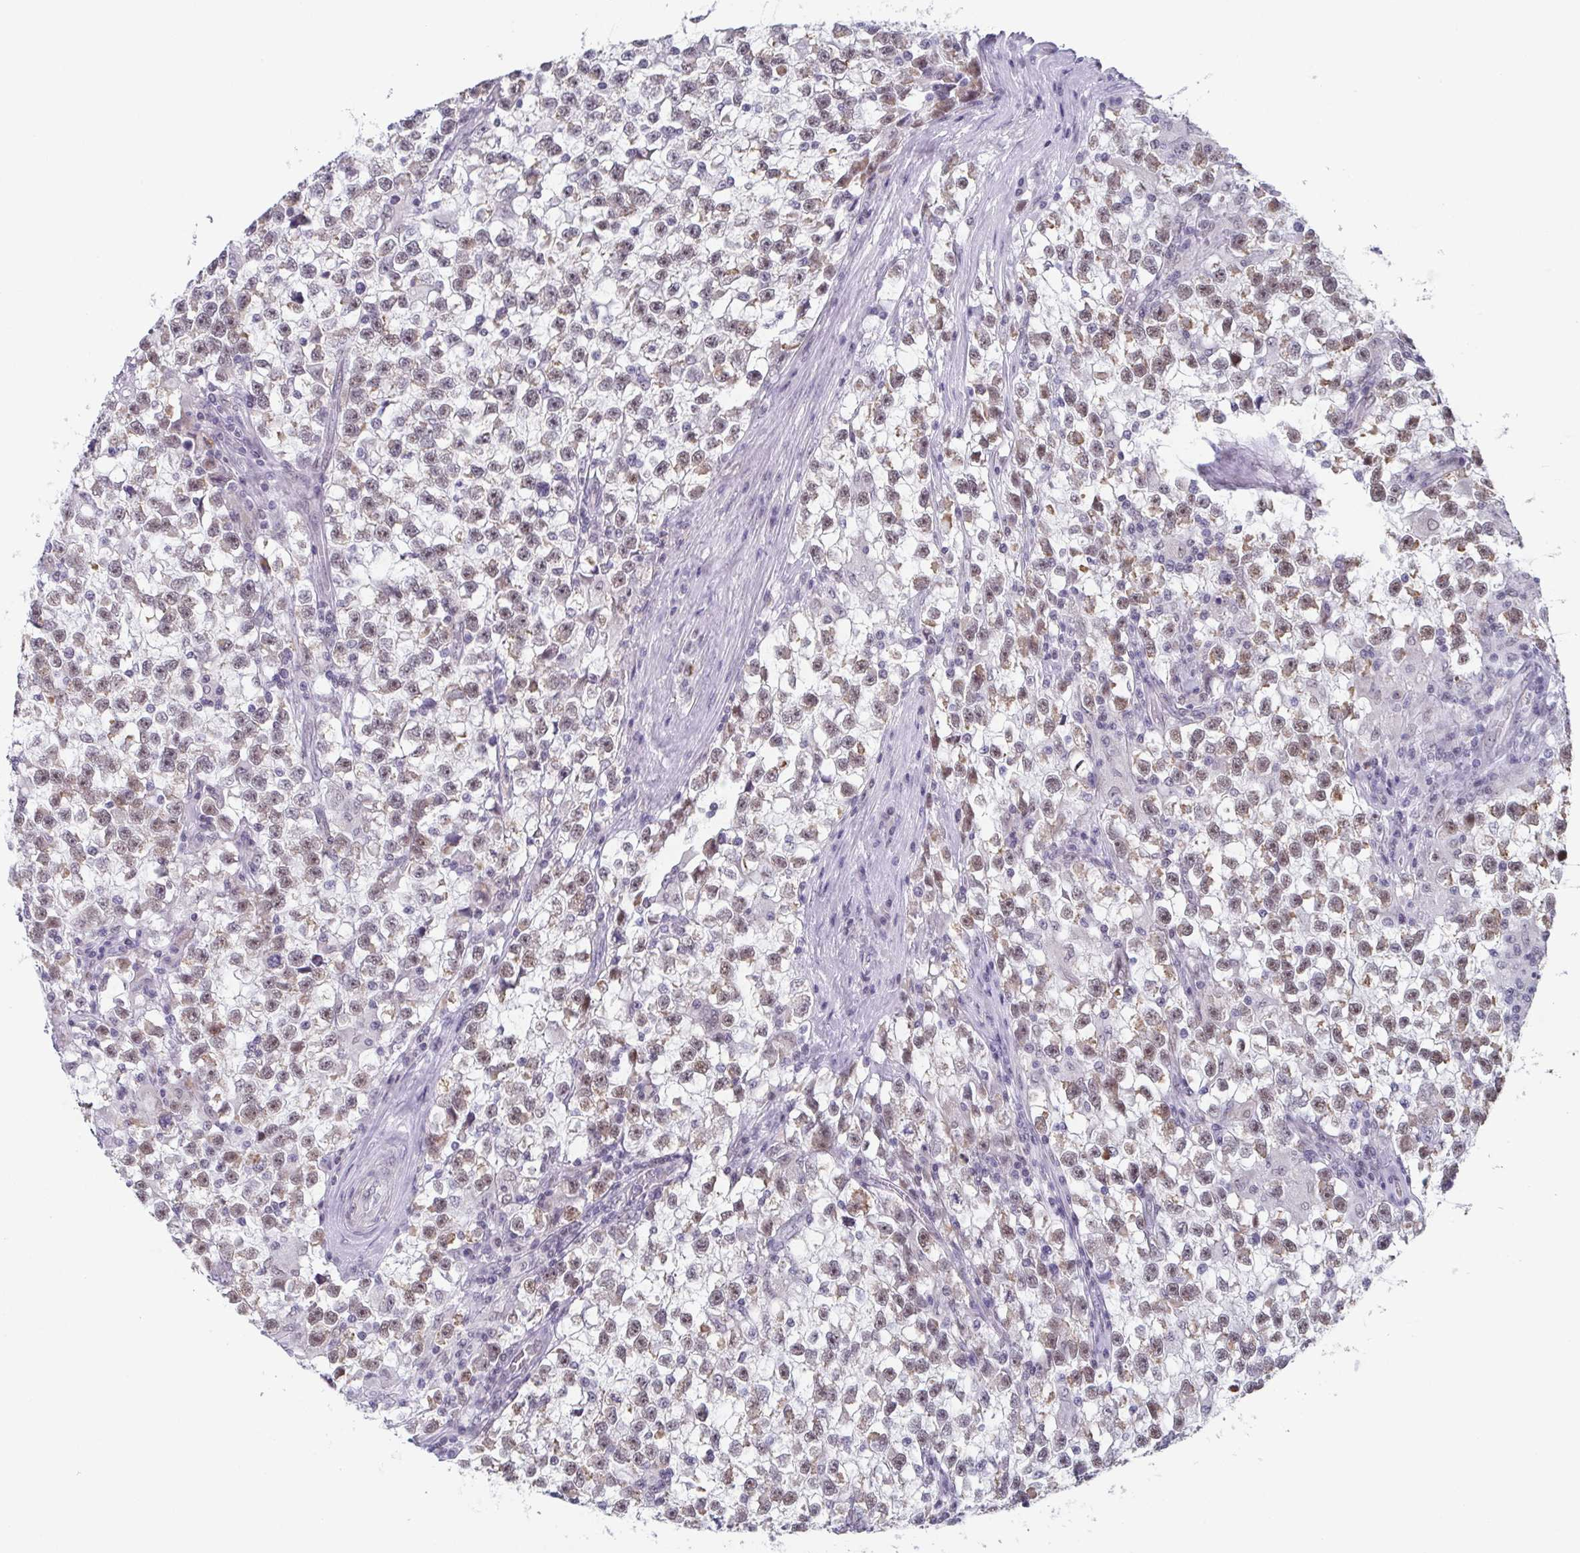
{"staining": {"intensity": "weak", "quantity": "25%-75%", "location": "nuclear"}, "tissue": "testis cancer", "cell_type": "Tumor cells", "image_type": "cancer", "snomed": [{"axis": "morphology", "description": "Seminoma, NOS"}, {"axis": "topography", "description": "Testis"}], "caption": "IHC photomicrograph of human seminoma (testis) stained for a protein (brown), which displays low levels of weak nuclear positivity in approximately 25%-75% of tumor cells.", "gene": "EXOSC7", "patient": {"sex": "male", "age": 31}}